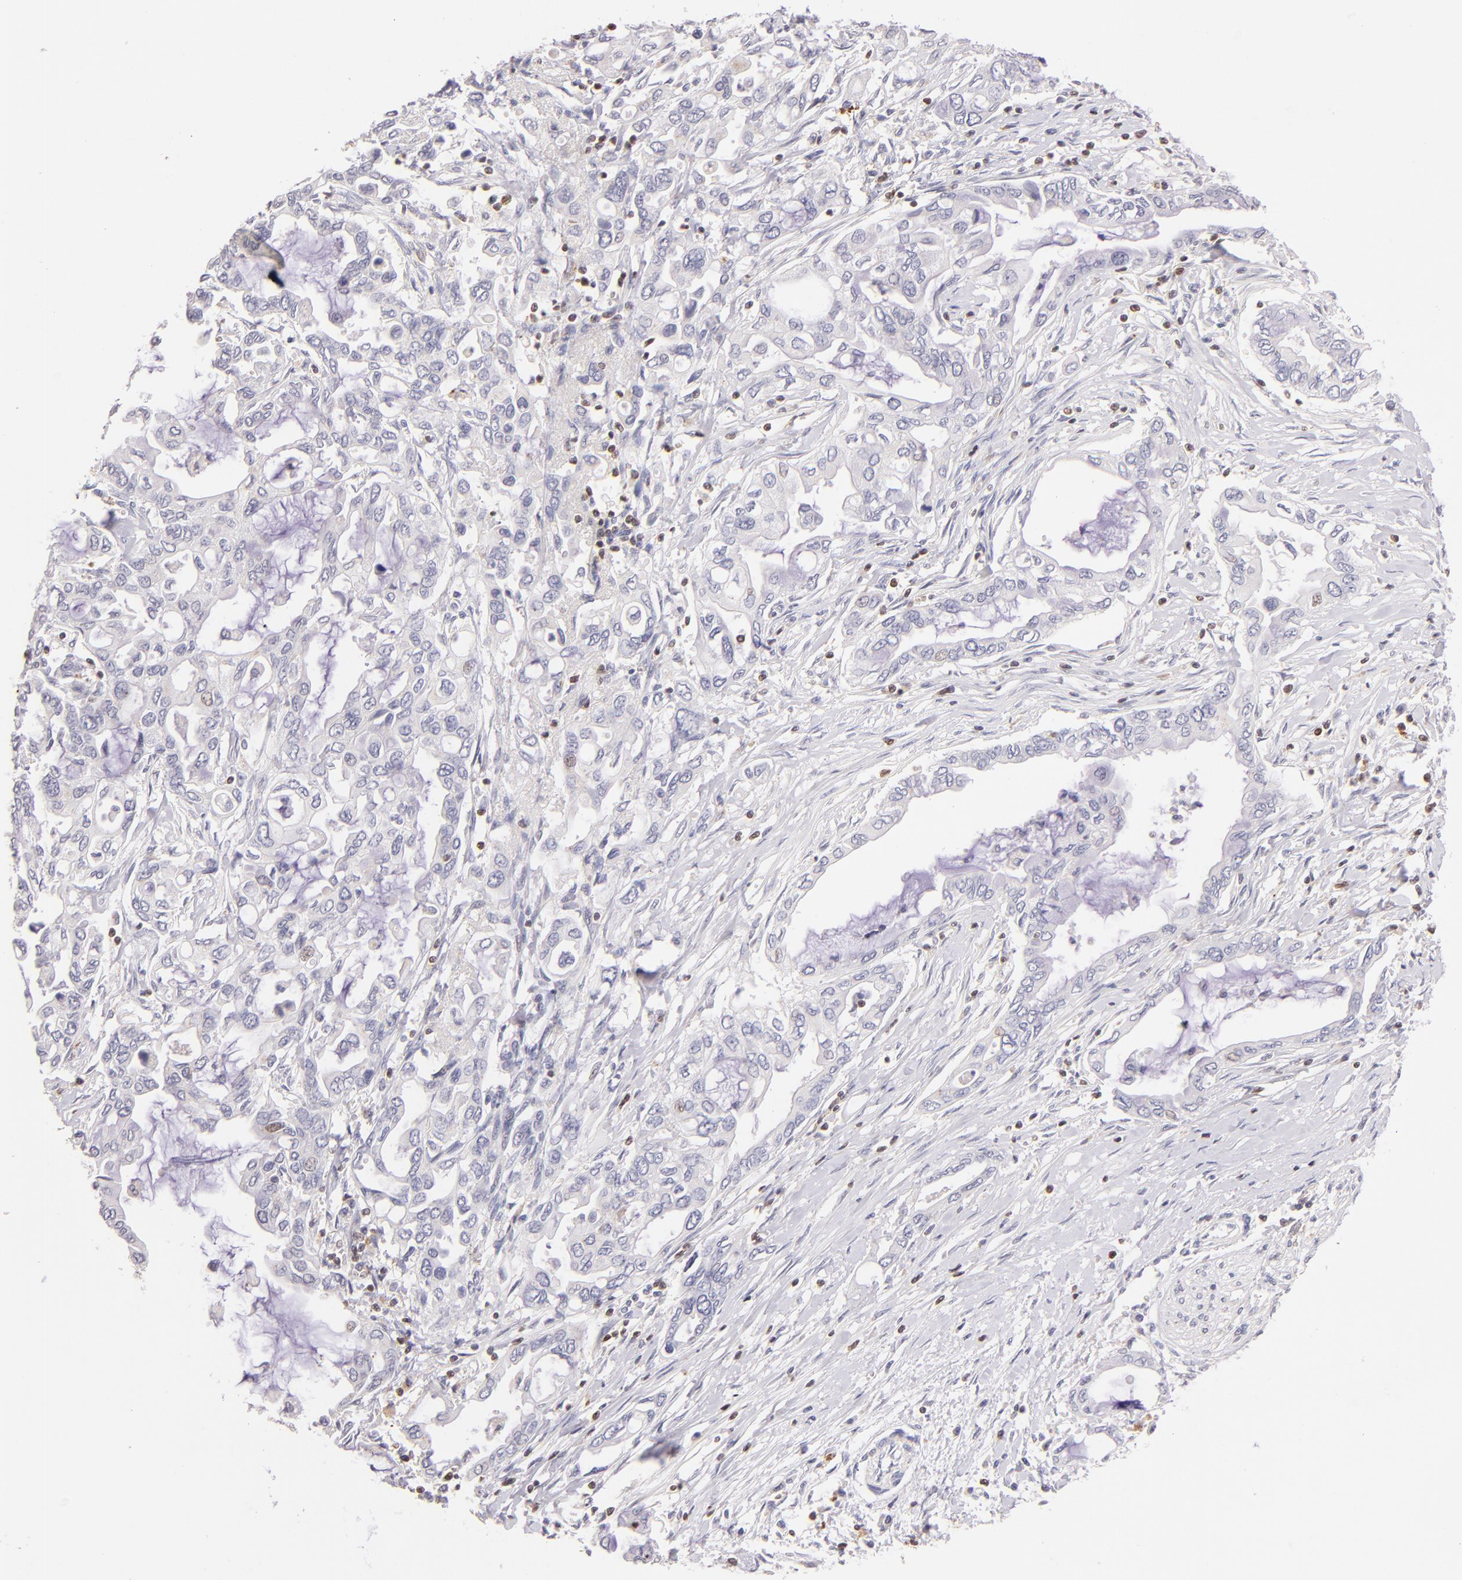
{"staining": {"intensity": "negative", "quantity": "none", "location": "none"}, "tissue": "pancreatic cancer", "cell_type": "Tumor cells", "image_type": "cancer", "snomed": [{"axis": "morphology", "description": "Adenocarcinoma, NOS"}, {"axis": "topography", "description": "Pancreas"}], "caption": "A micrograph of human pancreatic cancer is negative for staining in tumor cells.", "gene": "ZAP70", "patient": {"sex": "female", "age": 57}}